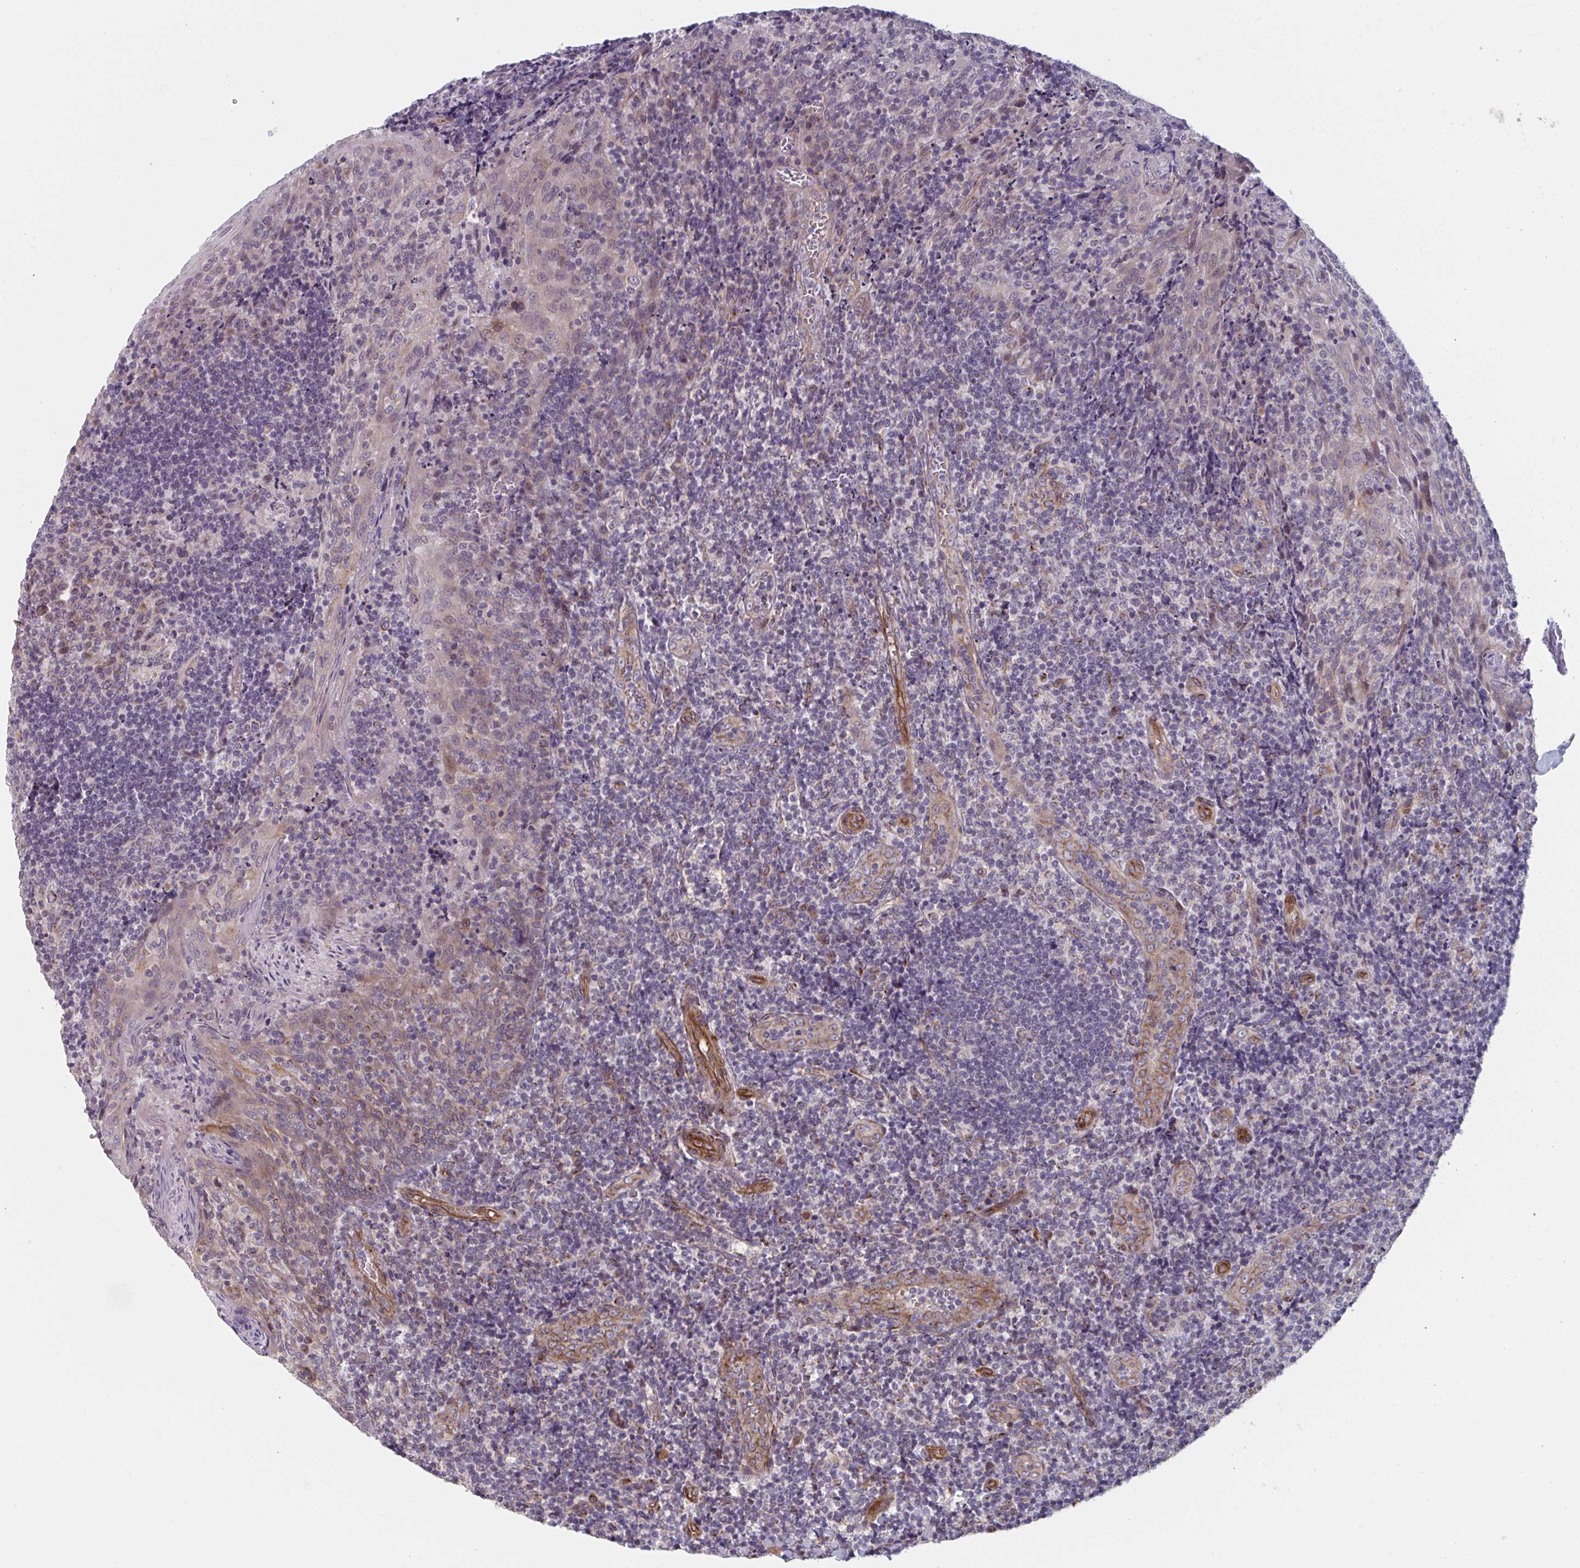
{"staining": {"intensity": "moderate", "quantity": "<25%", "location": "cytoplasmic/membranous"}, "tissue": "tonsil", "cell_type": "Germinal center cells", "image_type": "normal", "snomed": [{"axis": "morphology", "description": "Normal tissue, NOS"}, {"axis": "topography", "description": "Tonsil"}], "caption": "The image demonstrates a brown stain indicating the presence of a protein in the cytoplasmic/membranous of germinal center cells in tonsil. Nuclei are stained in blue.", "gene": "TNFSF10", "patient": {"sex": "male", "age": 17}}